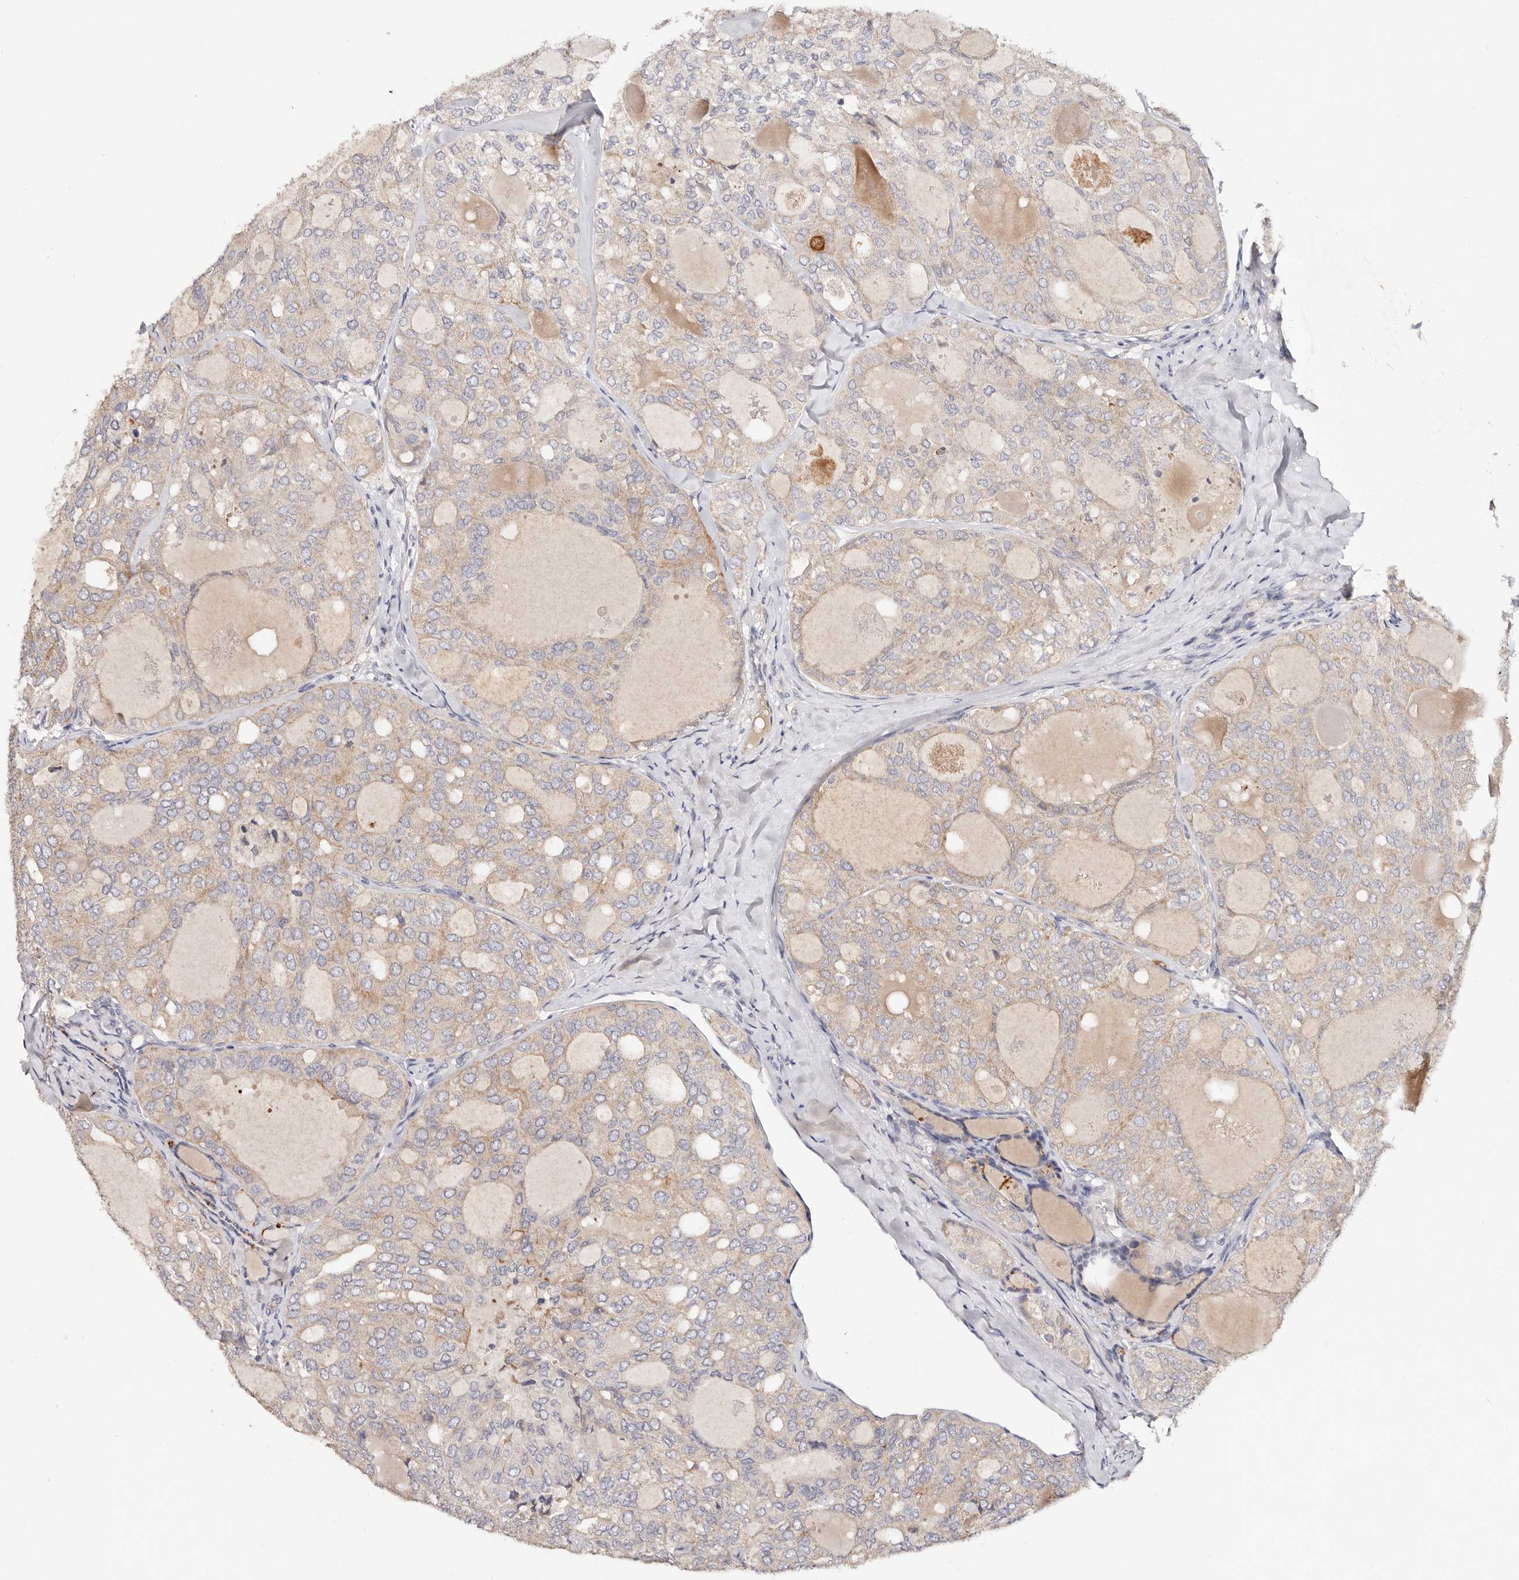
{"staining": {"intensity": "weak", "quantity": "25%-75%", "location": "cytoplasmic/membranous"}, "tissue": "thyroid cancer", "cell_type": "Tumor cells", "image_type": "cancer", "snomed": [{"axis": "morphology", "description": "Follicular adenoma carcinoma, NOS"}, {"axis": "topography", "description": "Thyroid gland"}], "caption": "Tumor cells reveal low levels of weak cytoplasmic/membranous positivity in approximately 25%-75% of cells in human follicular adenoma carcinoma (thyroid).", "gene": "VIPAS39", "patient": {"sex": "male", "age": 75}}